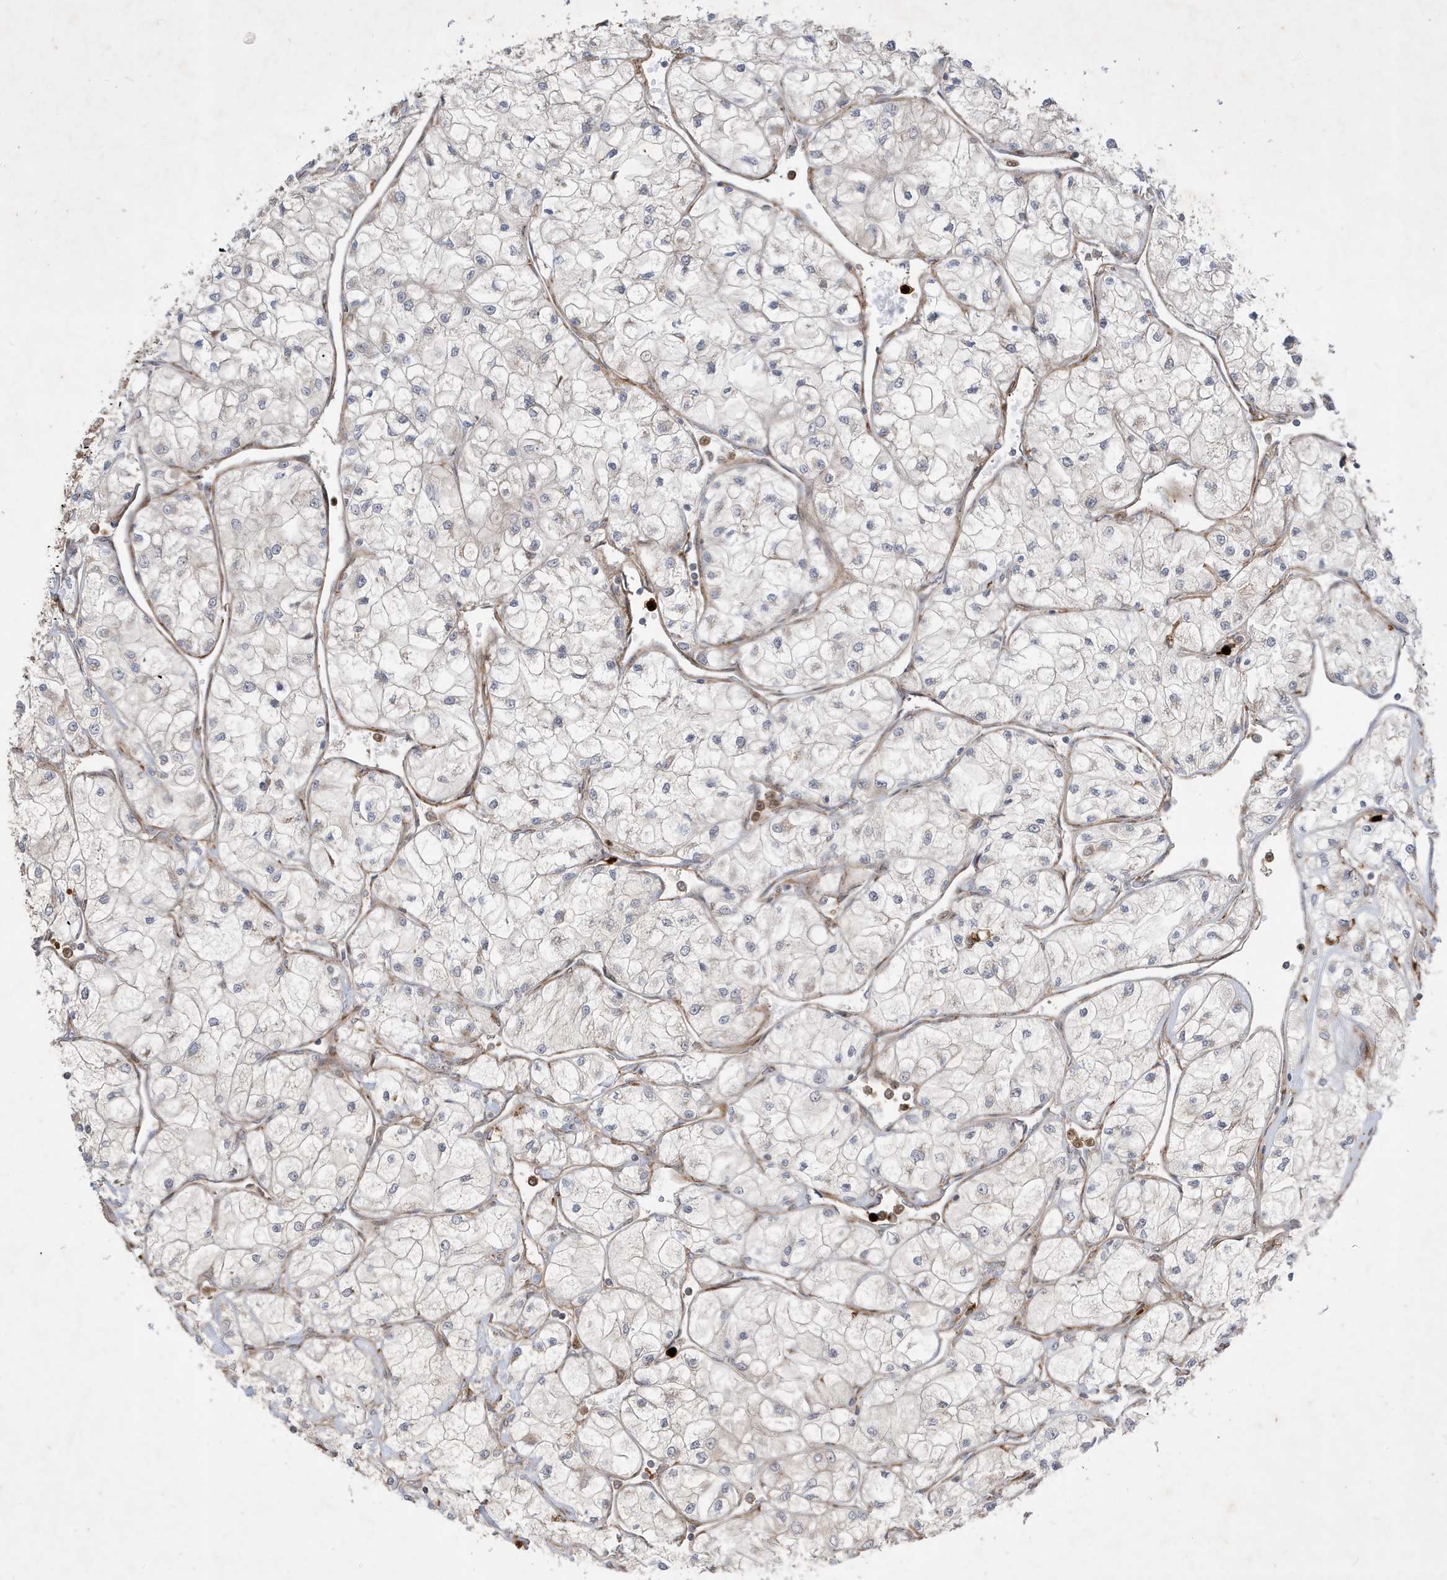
{"staining": {"intensity": "negative", "quantity": "none", "location": "none"}, "tissue": "renal cancer", "cell_type": "Tumor cells", "image_type": "cancer", "snomed": [{"axis": "morphology", "description": "Adenocarcinoma, NOS"}, {"axis": "topography", "description": "Kidney"}], "caption": "Tumor cells show no significant protein staining in renal cancer (adenocarcinoma).", "gene": "IFT57", "patient": {"sex": "male", "age": 80}}